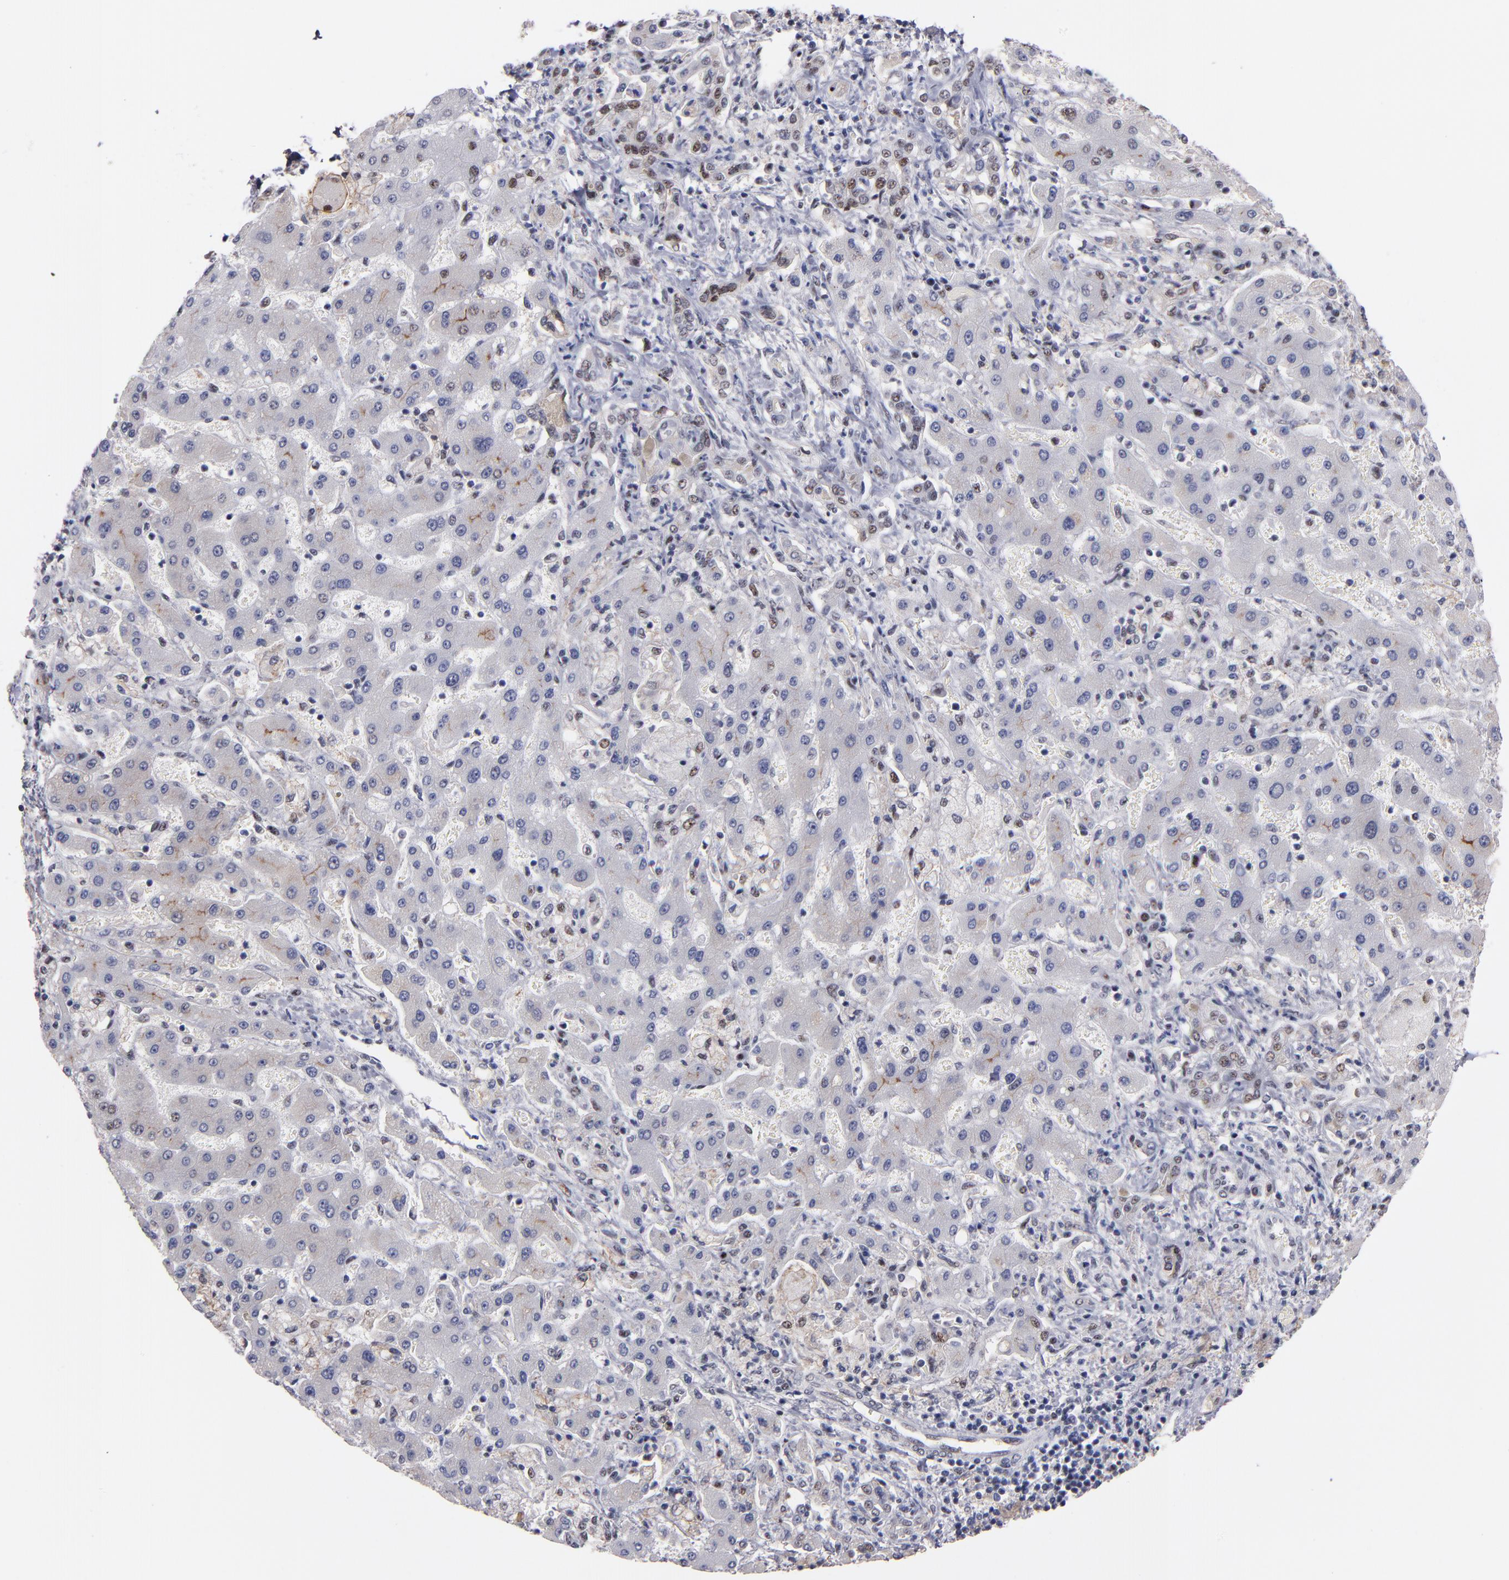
{"staining": {"intensity": "weak", "quantity": "<25%", "location": "cytoplasmic/membranous,nuclear"}, "tissue": "liver cancer", "cell_type": "Tumor cells", "image_type": "cancer", "snomed": [{"axis": "morphology", "description": "Cholangiocarcinoma"}, {"axis": "topography", "description": "Liver"}], "caption": "Tumor cells are negative for brown protein staining in cholangiocarcinoma (liver).", "gene": "RAF1", "patient": {"sex": "male", "age": 50}}